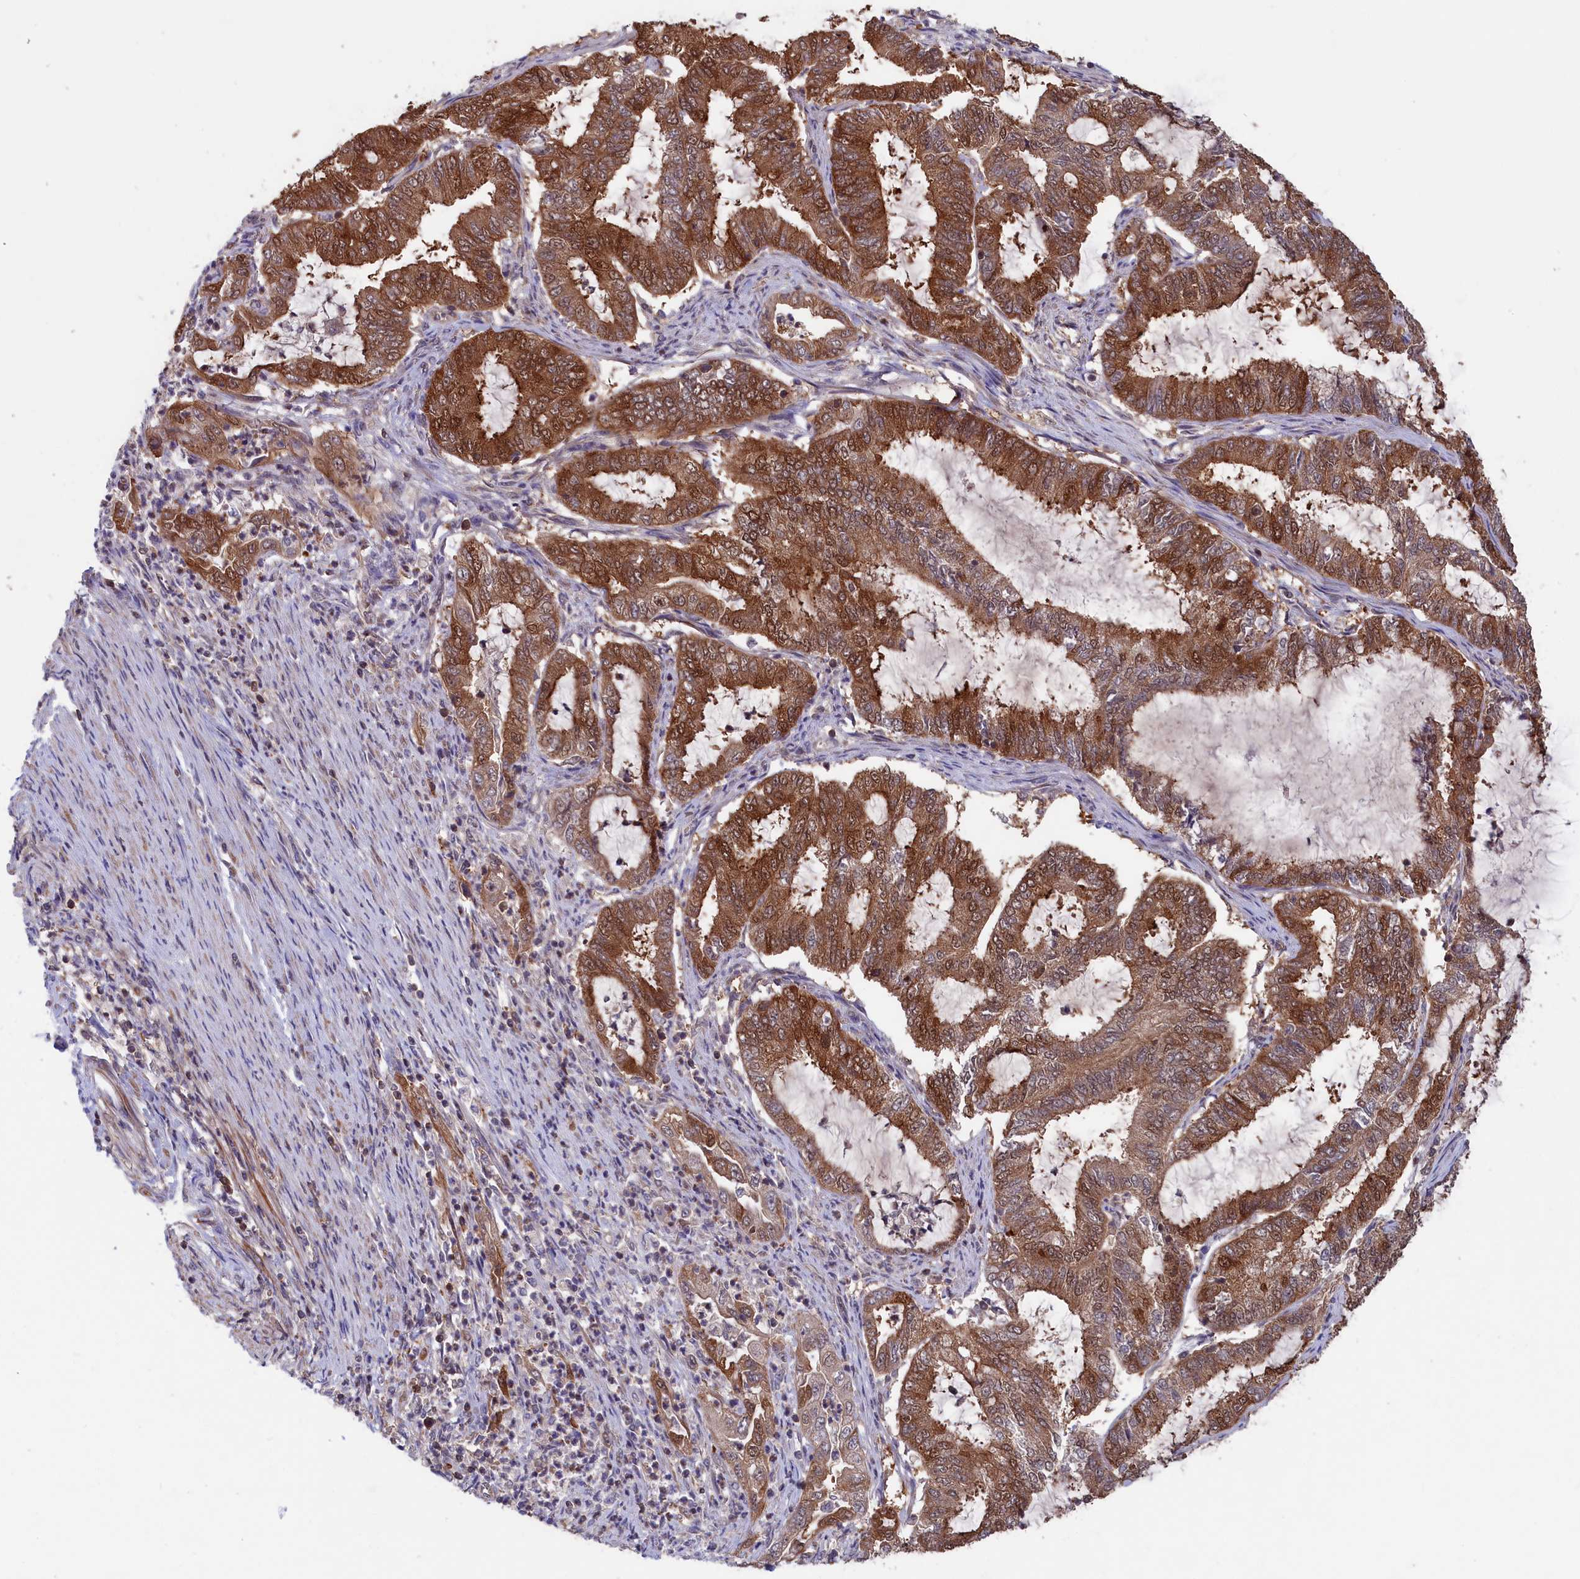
{"staining": {"intensity": "moderate", "quantity": ">75%", "location": "cytoplasmic/membranous,nuclear"}, "tissue": "endometrial cancer", "cell_type": "Tumor cells", "image_type": "cancer", "snomed": [{"axis": "morphology", "description": "Adenocarcinoma, NOS"}, {"axis": "topography", "description": "Endometrium"}], "caption": "Brown immunohistochemical staining in endometrial adenocarcinoma demonstrates moderate cytoplasmic/membranous and nuclear positivity in approximately >75% of tumor cells.", "gene": "JPT2", "patient": {"sex": "female", "age": 51}}